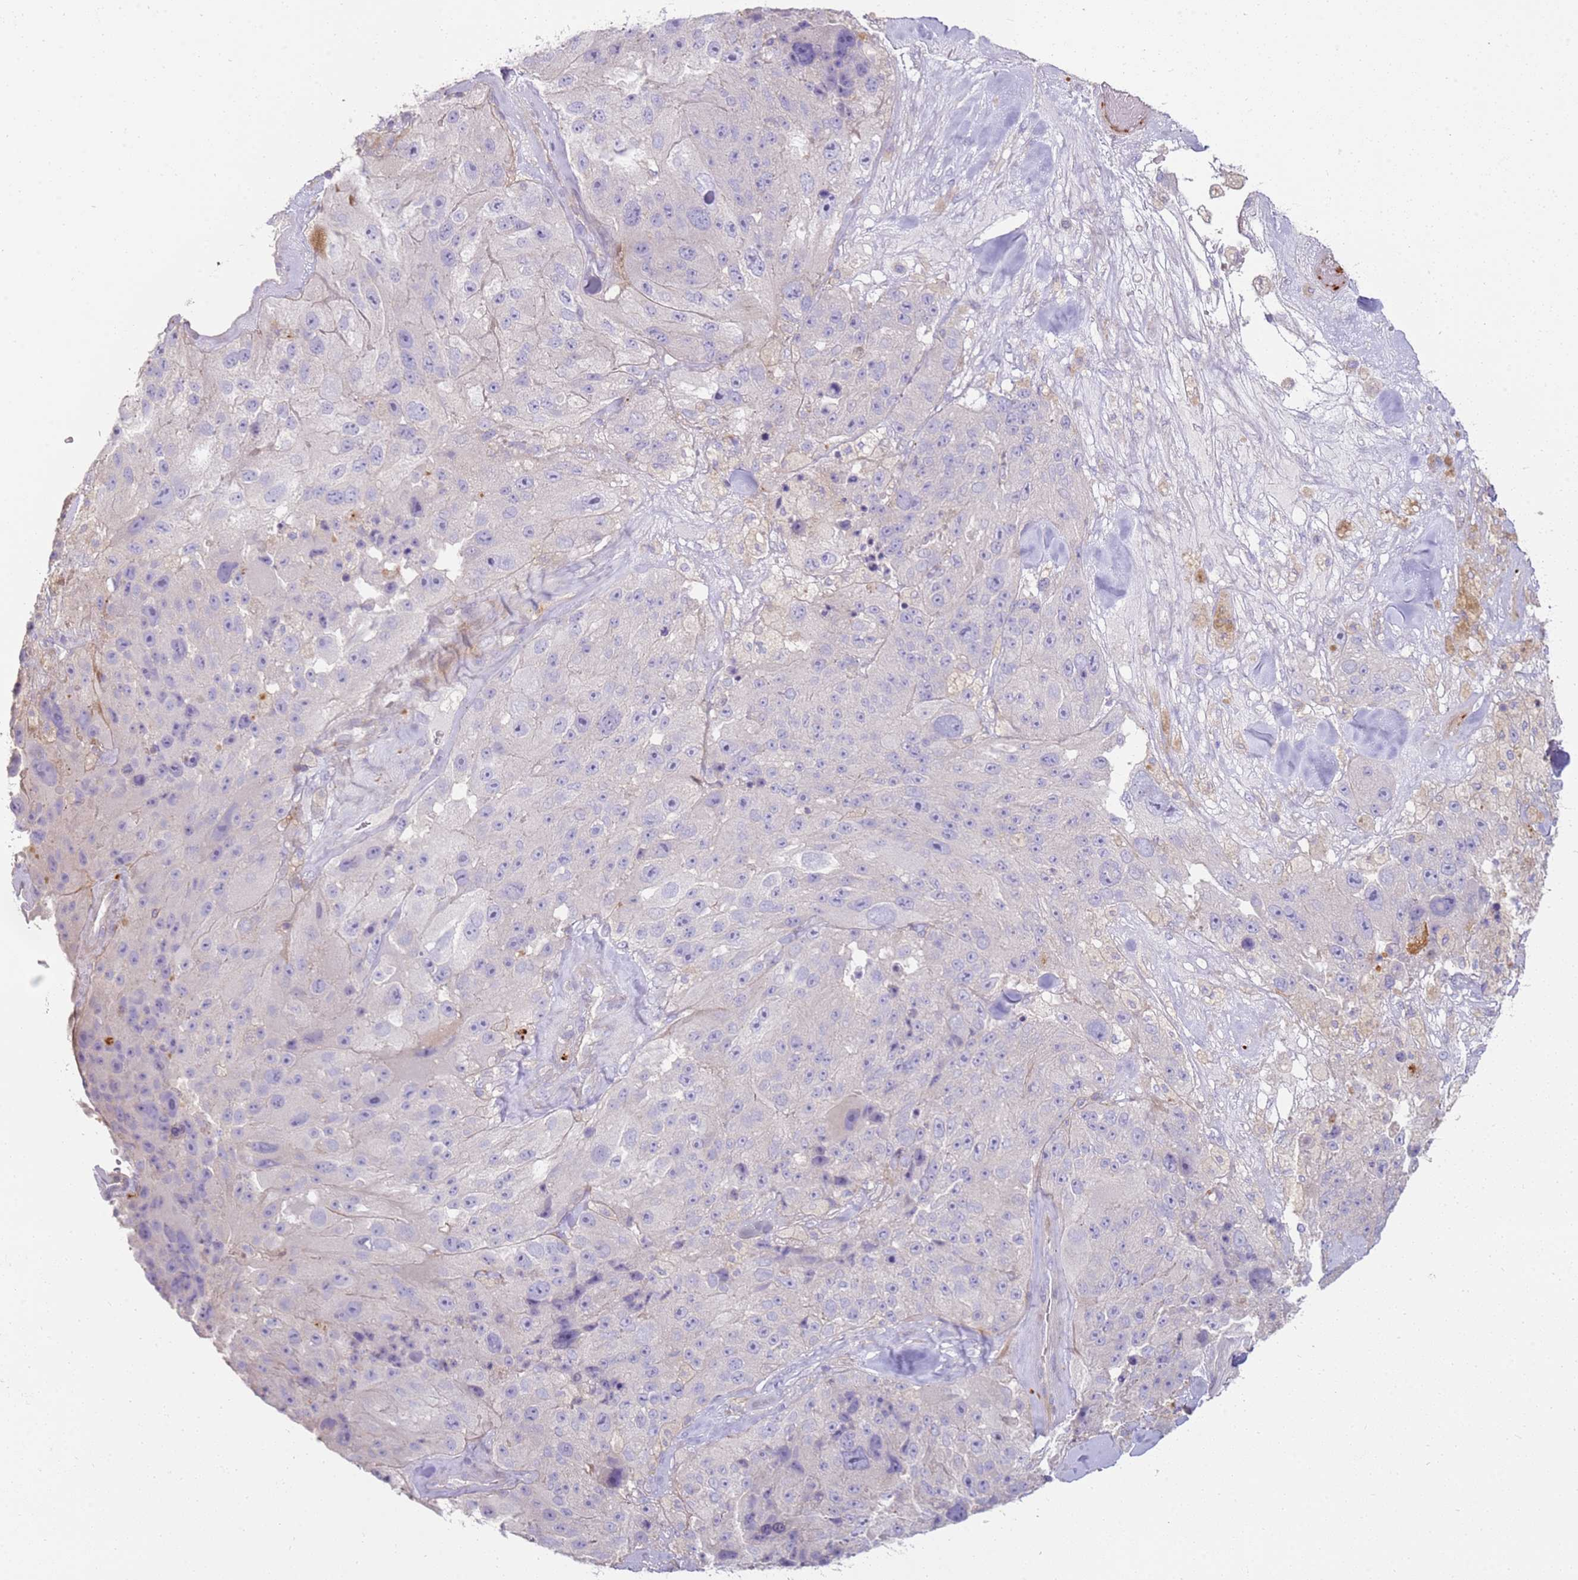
{"staining": {"intensity": "negative", "quantity": "none", "location": "none"}, "tissue": "melanoma", "cell_type": "Tumor cells", "image_type": "cancer", "snomed": [{"axis": "morphology", "description": "Malignant melanoma, Metastatic site"}, {"axis": "topography", "description": "Lymph node"}], "caption": "A high-resolution image shows immunohistochemistry staining of melanoma, which displays no significant expression in tumor cells.", "gene": "FPR1", "patient": {"sex": "male", "age": 62}}